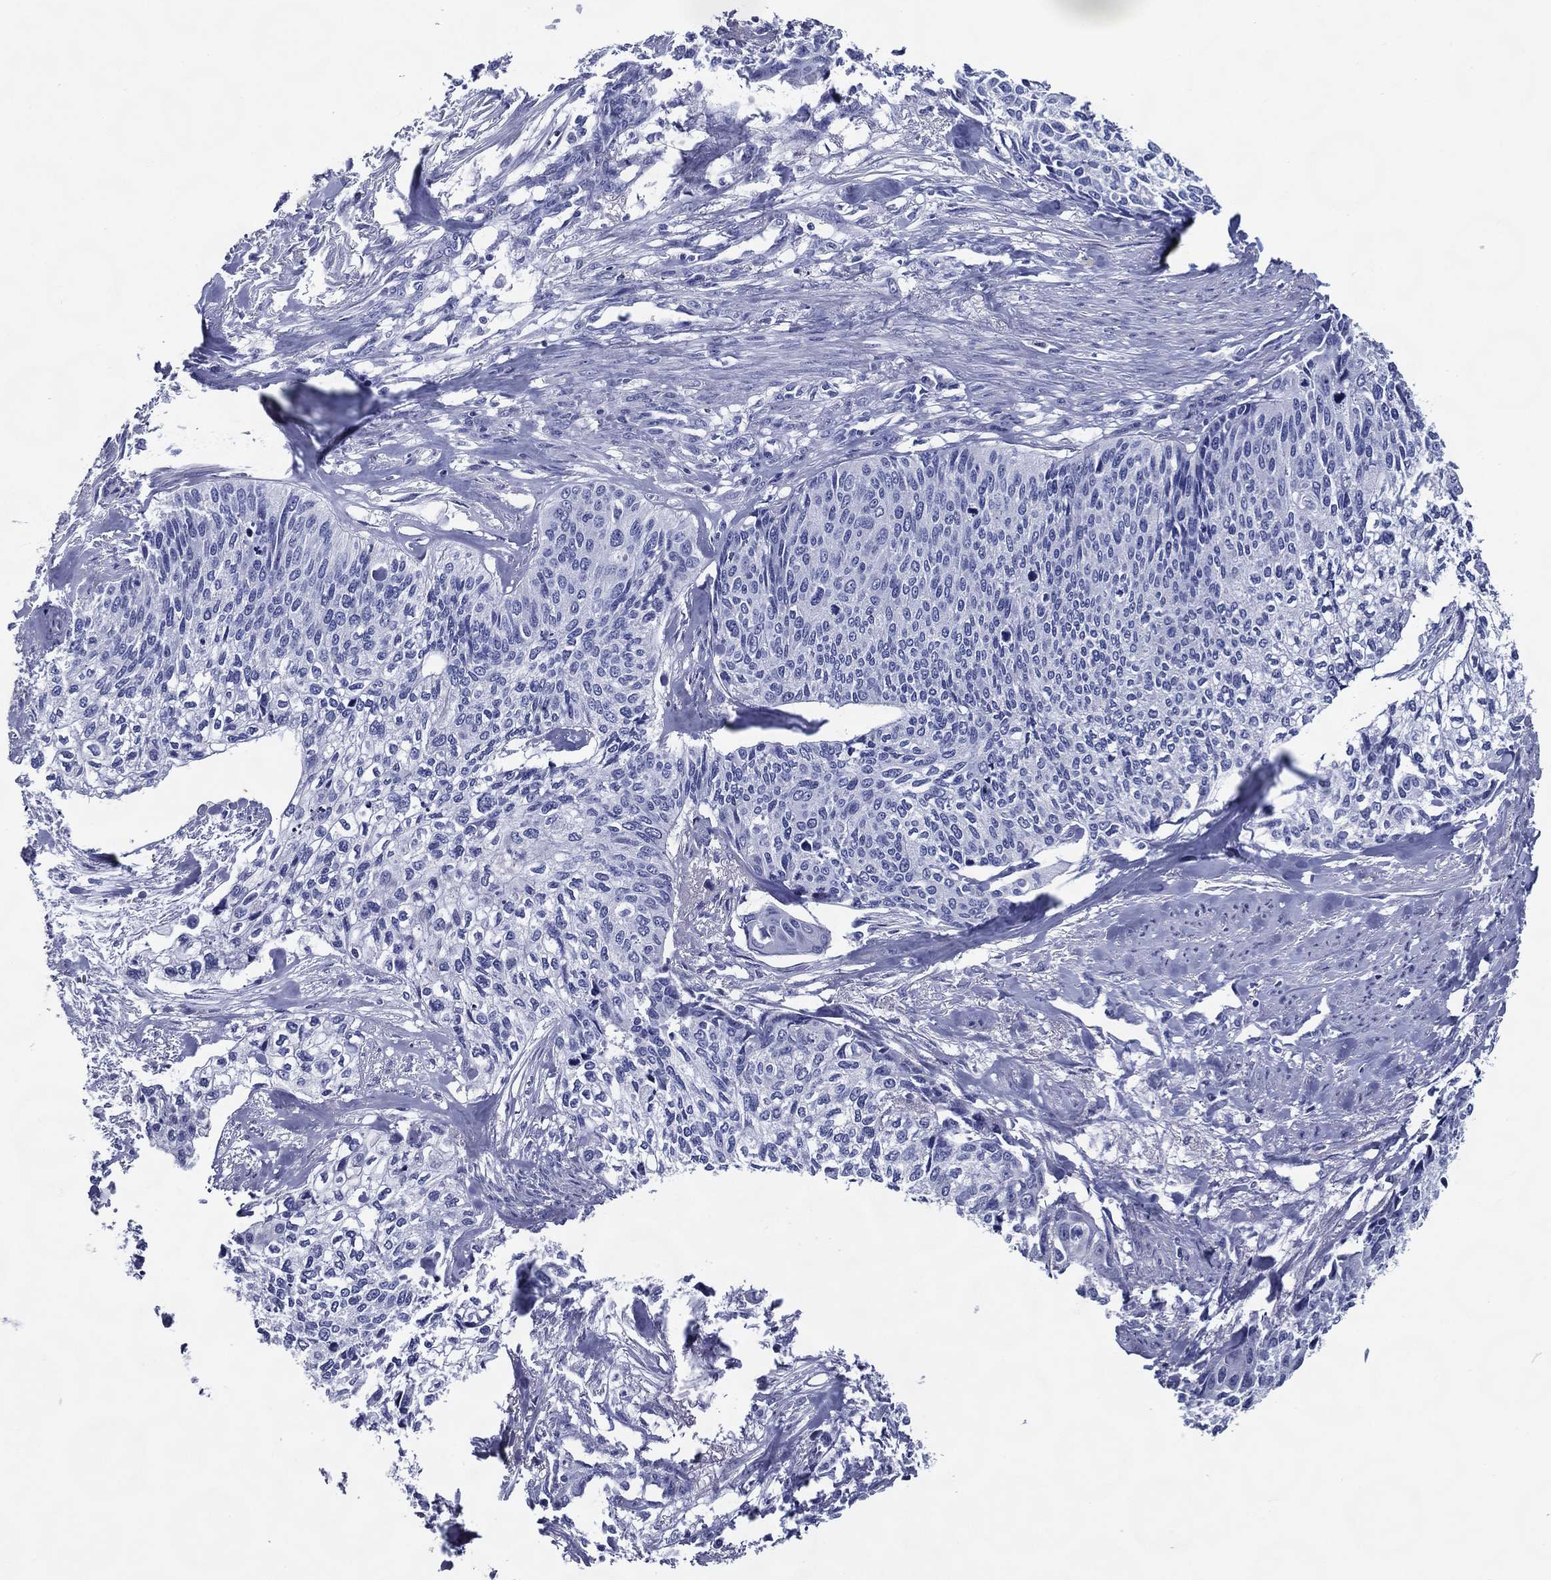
{"staining": {"intensity": "negative", "quantity": "none", "location": "none"}, "tissue": "cervical cancer", "cell_type": "Tumor cells", "image_type": "cancer", "snomed": [{"axis": "morphology", "description": "Squamous cell carcinoma, NOS"}, {"axis": "topography", "description": "Cervix"}], "caption": "Protein analysis of cervical cancer (squamous cell carcinoma) displays no significant positivity in tumor cells.", "gene": "ACE2", "patient": {"sex": "female", "age": 58}}